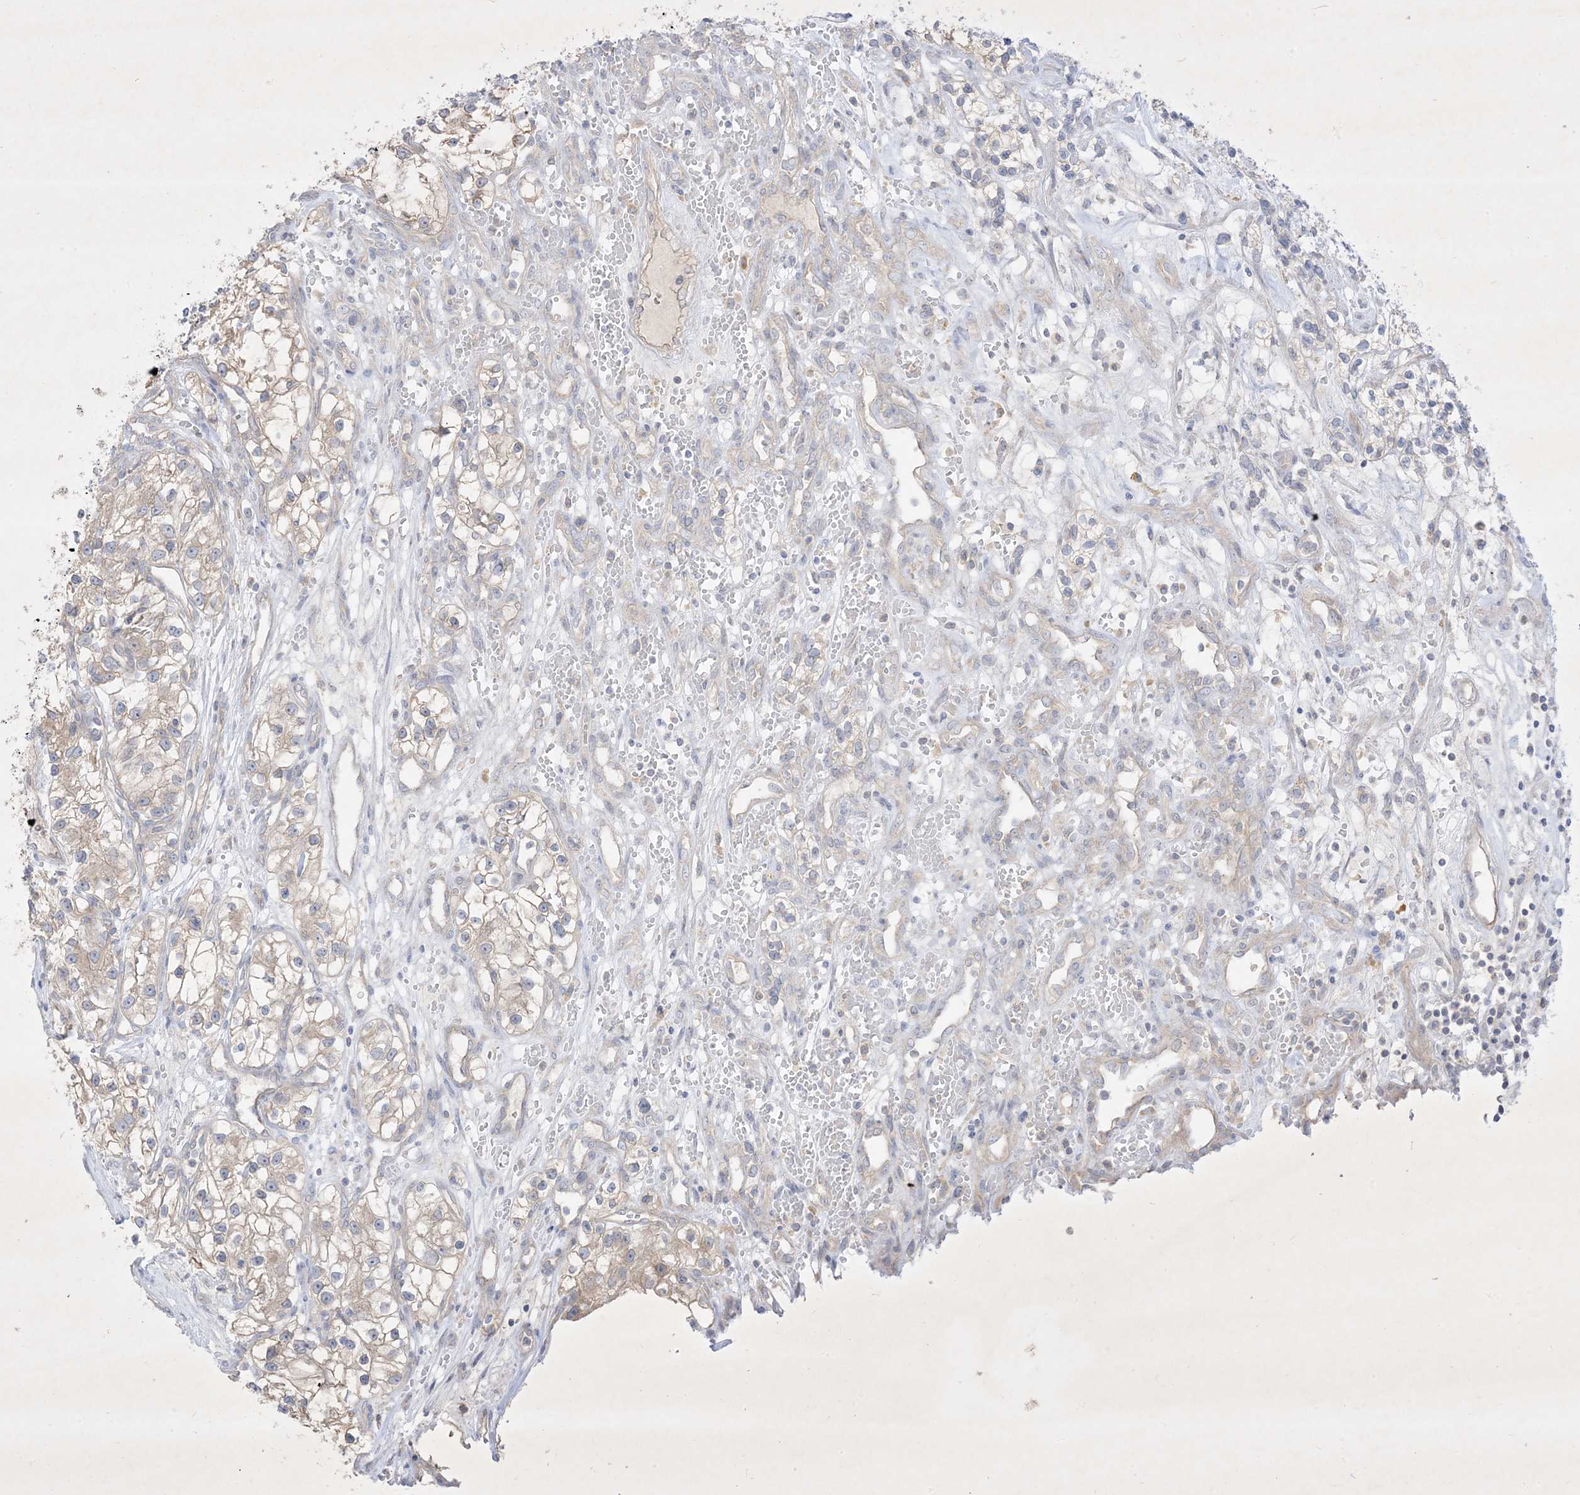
{"staining": {"intensity": "negative", "quantity": "none", "location": "none"}, "tissue": "renal cancer", "cell_type": "Tumor cells", "image_type": "cancer", "snomed": [{"axis": "morphology", "description": "Adenocarcinoma, NOS"}, {"axis": "topography", "description": "Kidney"}], "caption": "Tumor cells show no significant protein expression in renal cancer (adenocarcinoma).", "gene": "PLEKHA3", "patient": {"sex": "female", "age": 57}}